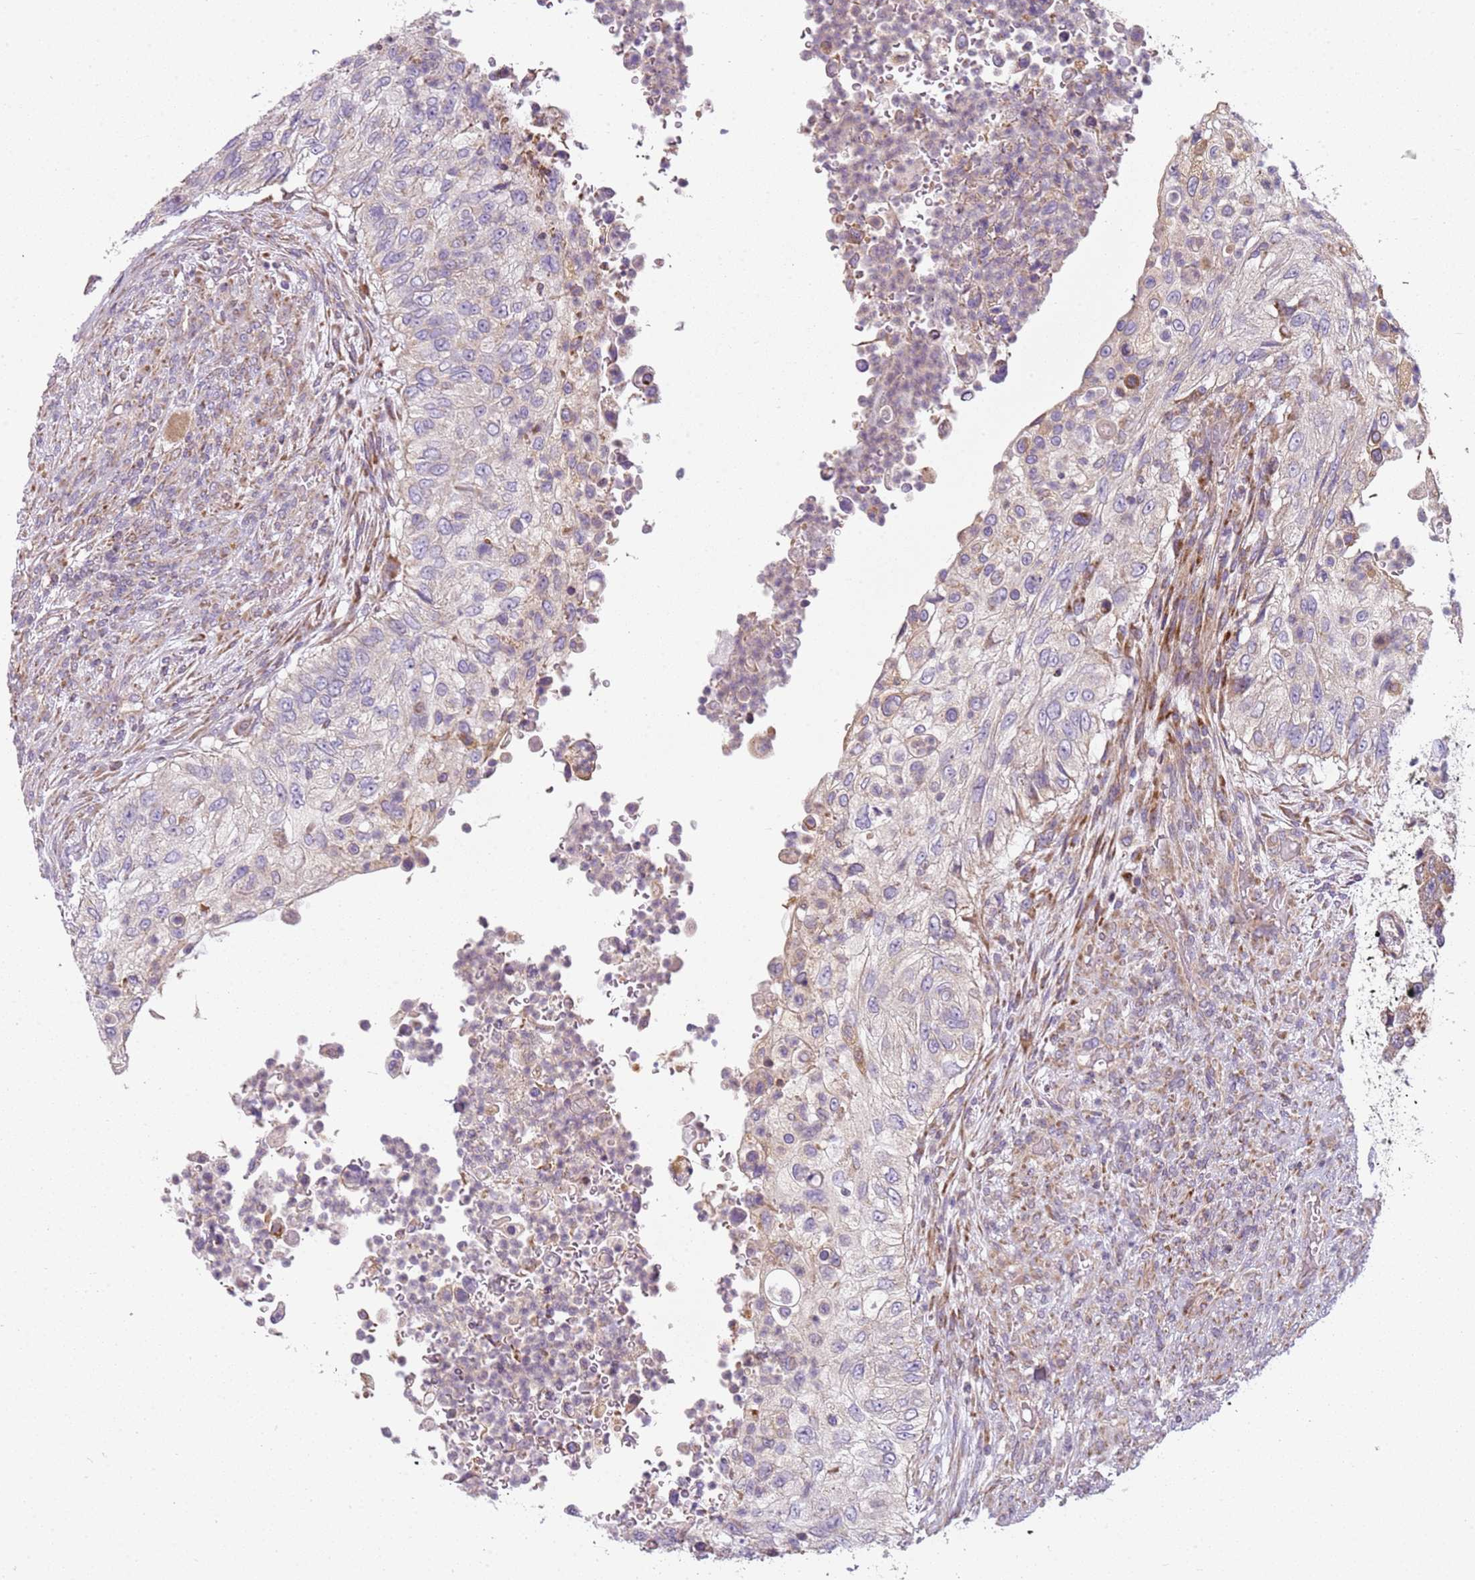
{"staining": {"intensity": "negative", "quantity": "none", "location": "none"}, "tissue": "urothelial cancer", "cell_type": "Tumor cells", "image_type": "cancer", "snomed": [{"axis": "morphology", "description": "Urothelial carcinoma, High grade"}, {"axis": "topography", "description": "Urinary bladder"}], "caption": "Tumor cells are negative for protein expression in human urothelial cancer.", "gene": "TMEM200C", "patient": {"sex": "female", "age": 60}}